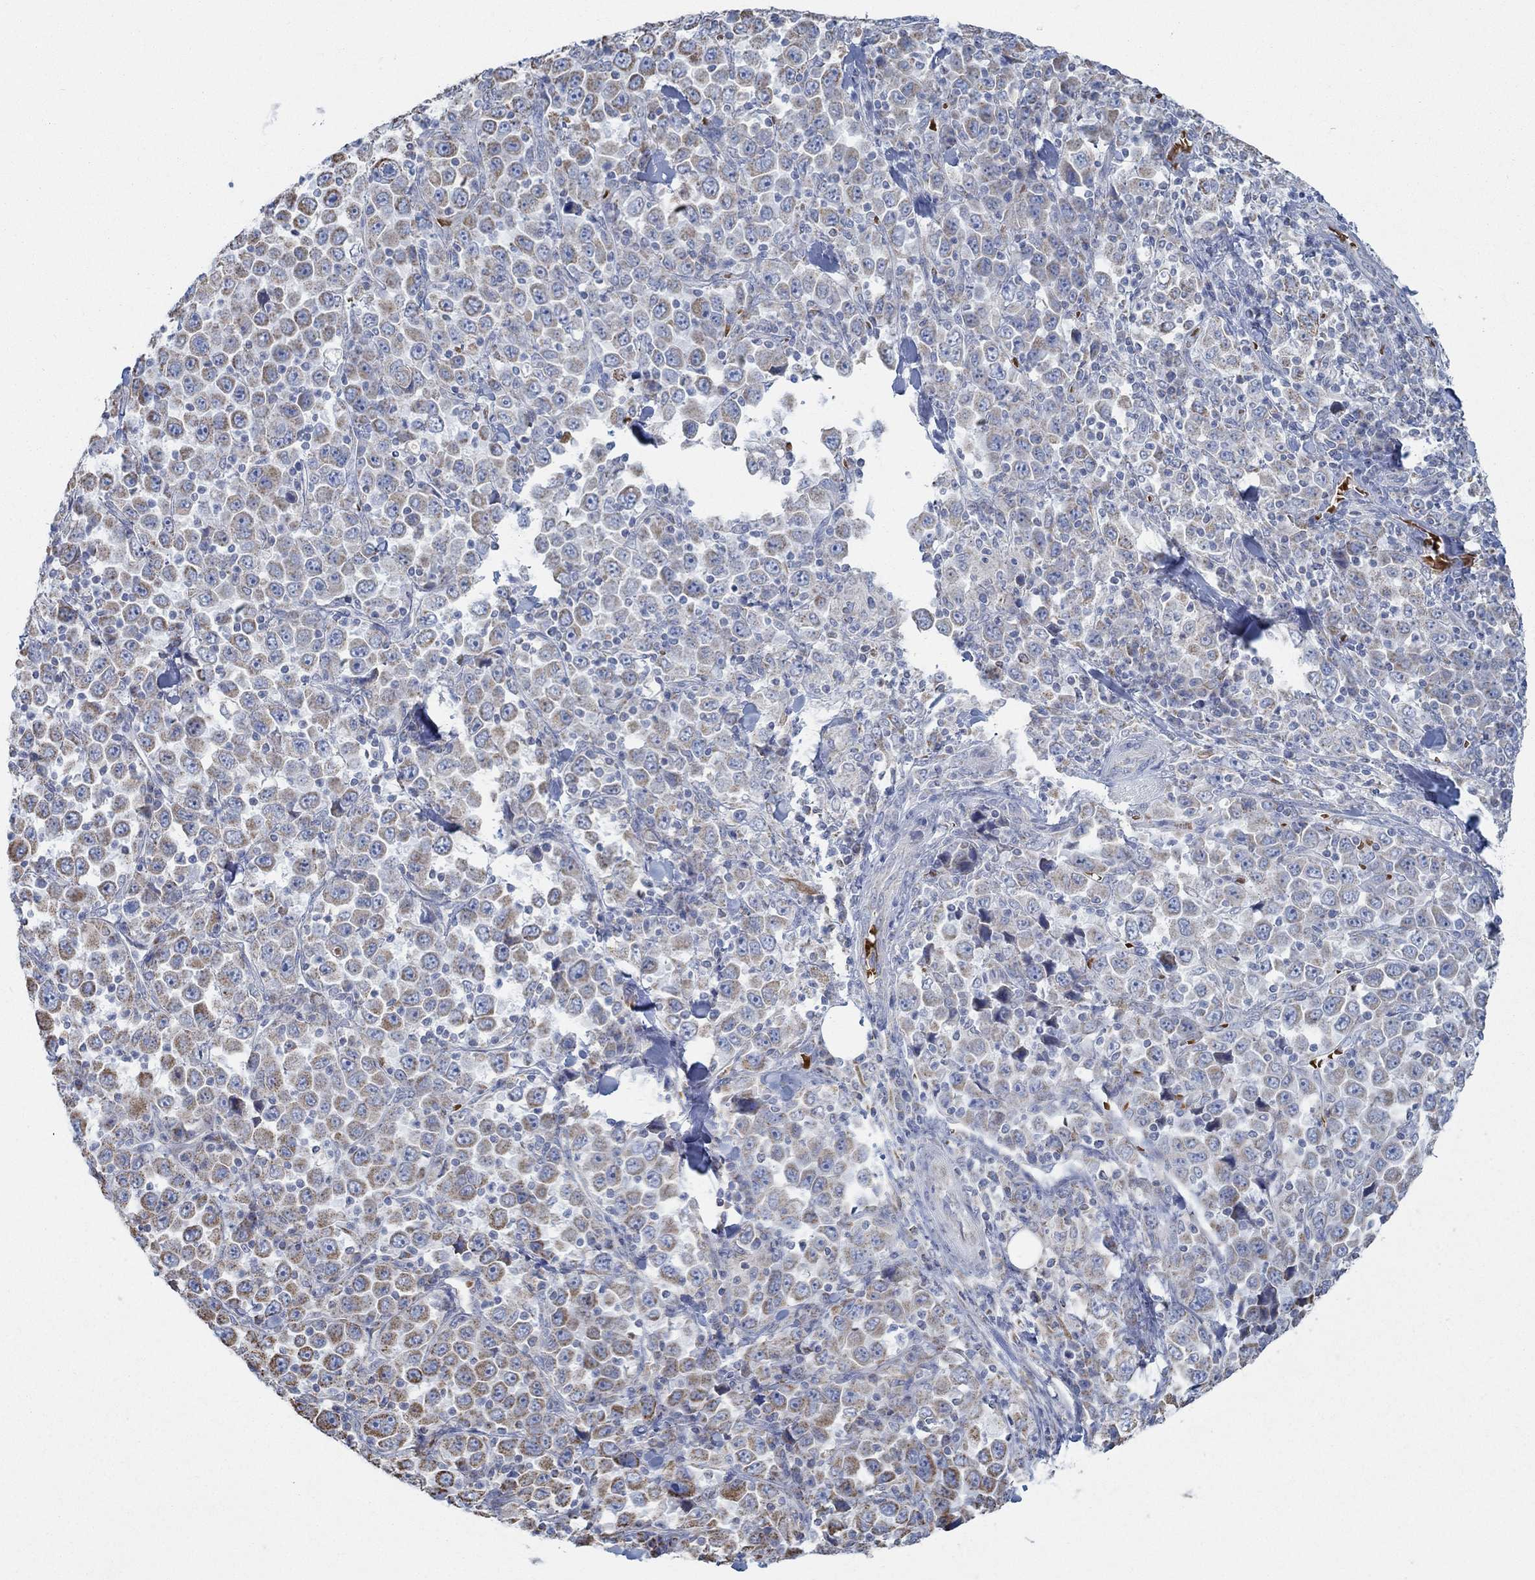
{"staining": {"intensity": "moderate", "quantity": "25%-75%", "location": "cytoplasmic/membranous"}, "tissue": "stomach cancer", "cell_type": "Tumor cells", "image_type": "cancer", "snomed": [{"axis": "morphology", "description": "Normal tissue, NOS"}, {"axis": "morphology", "description": "Adenocarcinoma, NOS"}, {"axis": "topography", "description": "Stomach, upper"}, {"axis": "topography", "description": "Stomach"}], "caption": "Immunohistochemical staining of adenocarcinoma (stomach) shows medium levels of moderate cytoplasmic/membranous expression in about 25%-75% of tumor cells.", "gene": "GLOD5", "patient": {"sex": "male", "age": 59}}